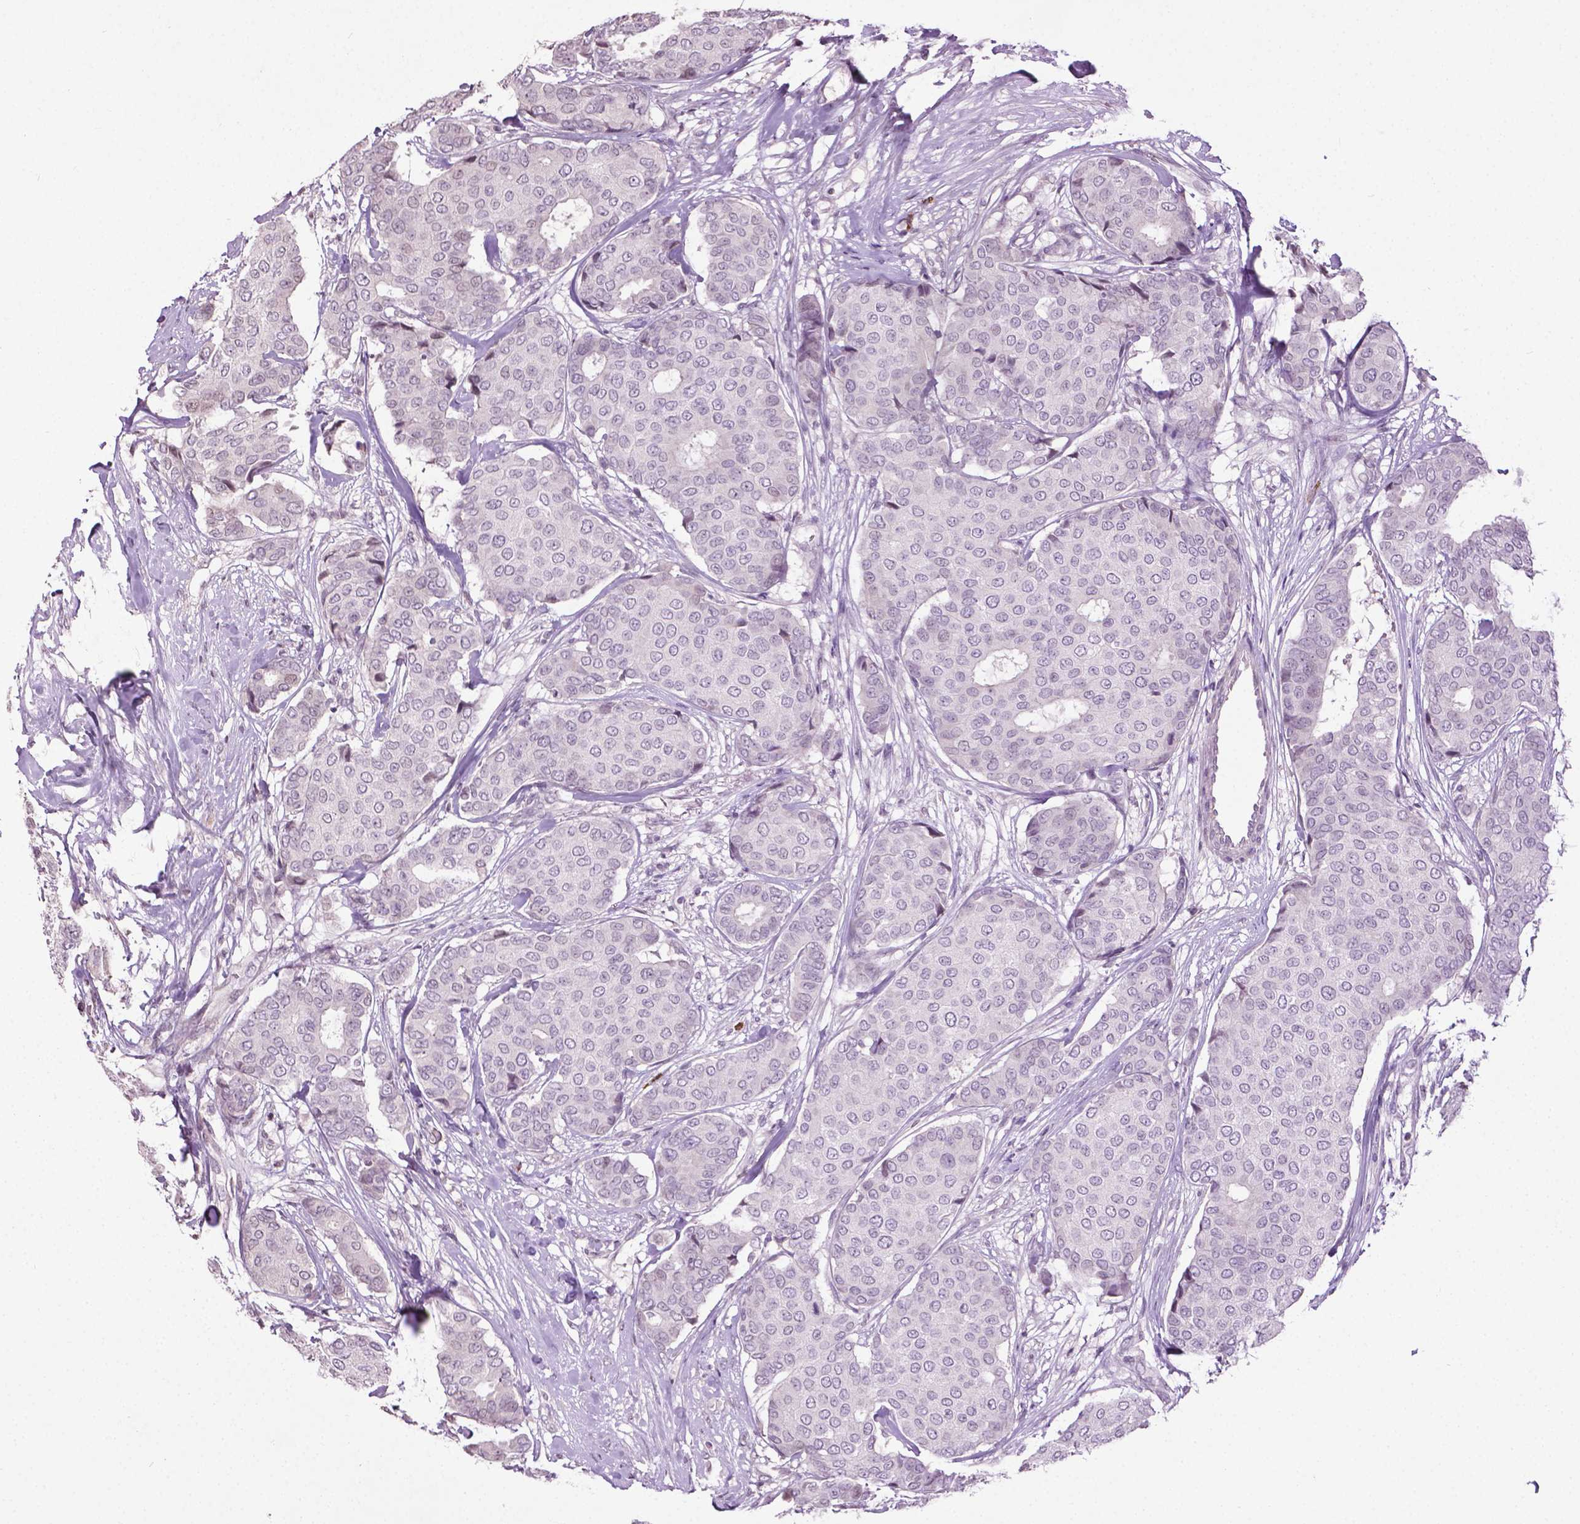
{"staining": {"intensity": "negative", "quantity": "none", "location": "none"}, "tissue": "breast cancer", "cell_type": "Tumor cells", "image_type": "cancer", "snomed": [{"axis": "morphology", "description": "Duct carcinoma"}, {"axis": "topography", "description": "Breast"}], "caption": "IHC of breast infiltrating ductal carcinoma shows no staining in tumor cells.", "gene": "NTNG2", "patient": {"sex": "female", "age": 75}}